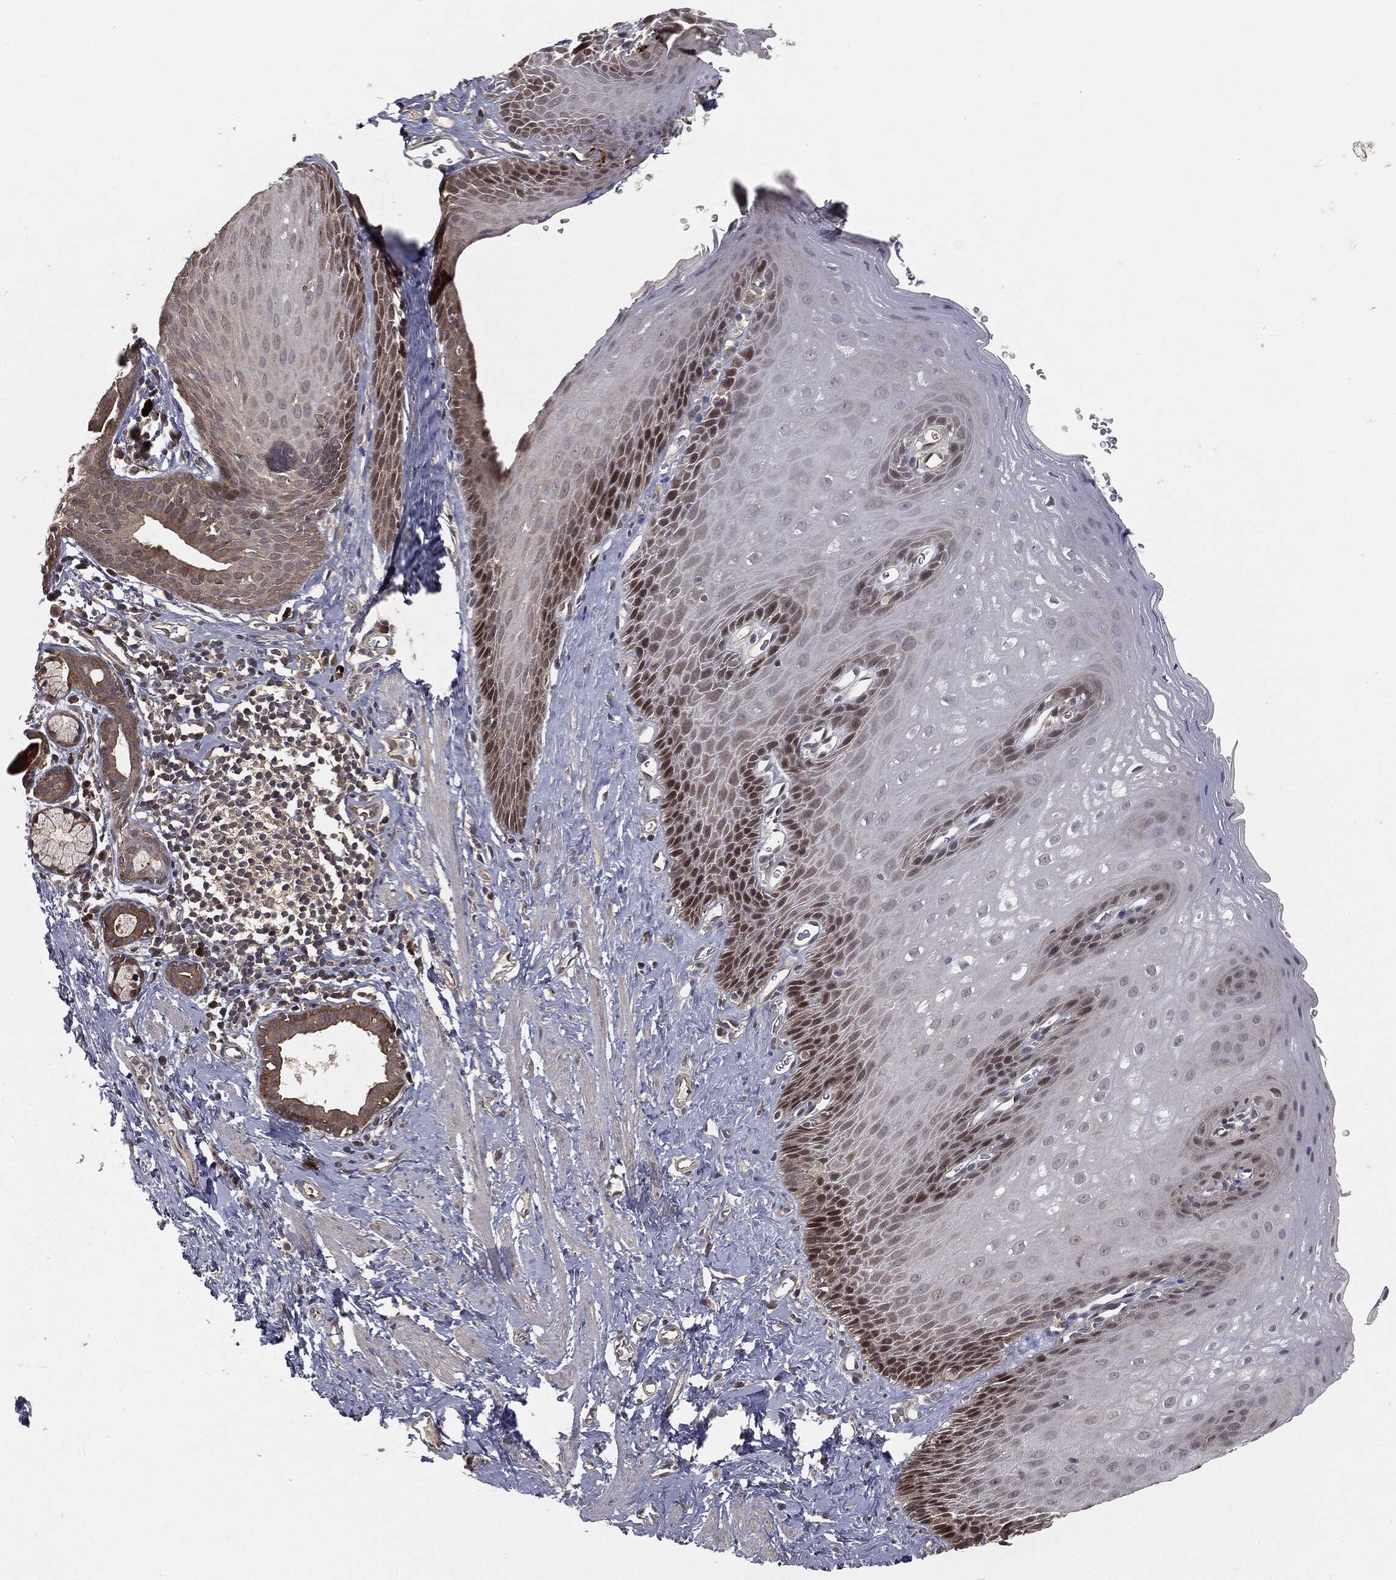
{"staining": {"intensity": "moderate", "quantity": "<25%", "location": "nuclear"}, "tissue": "esophagus", "cell_type": "Squamous epithelial cells", "image_type": "normal", "snomed": [{"axis": "morphology", "description": "Normal tissue, NOS"}, {"axis": "topography", "description": "Esophagus"}], "caption": "High-magnification brightfield microscopy of unremarkable esophagus stained with DAB (3,3'-diaminobenzidine) (brown) and counterstained with hematoxylin (blue). squamous epithelial cells exhibit moderate nuclear expression is appreciated in about<25% of cells. Using DAB (brown) and hematoxylin (blue) stains, captured at high magnification using brightfield microscopy.", "gene": "FBXO7", "patient": {"sex": "male", "age": 64}}